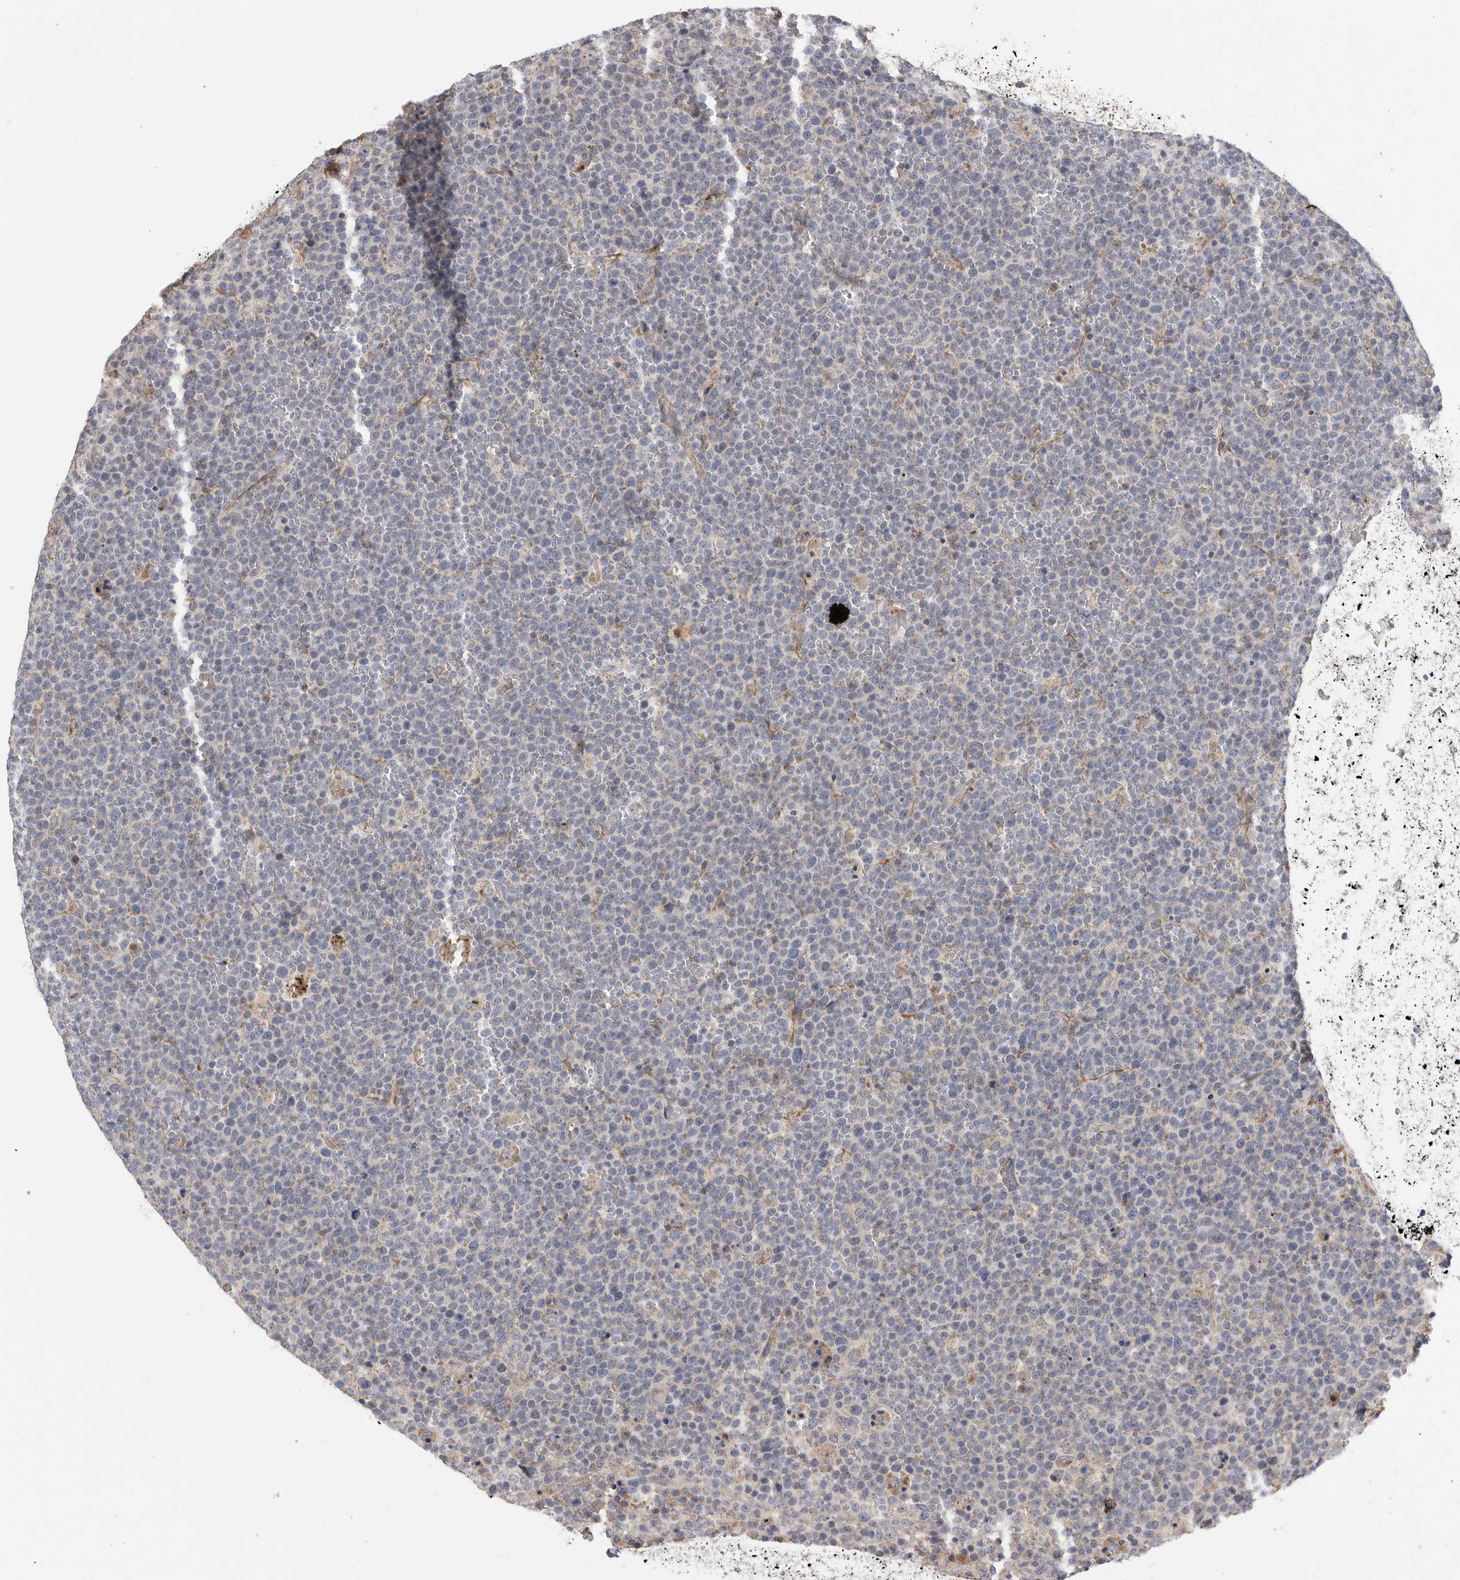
{"staining": {"intensity": "negative", "quantity": "none", "location": "none"}, "tissue": "lymphoma", "cell_type": "Tumor cells", "image_type": "cancer", "snomed": [{"axis": "morphology", "description": "Malignant lymphoma, non-Hodgkin's type, High grade"}, {"axis": "topography", "description": "Lymph node"}], "caption": "High magnification brightfield microscopy of lymphoma stained with DAB (3,3'-diaminobenzidine) (brown) and counterstained with hematoxylin (blue): tumor cells show no significant expression. The staining is performed using DAB brown chromogen with nuclei counter-stained in using hematoxylin.", "gene": "SDC3", "patient": {"sex": "male", "age": 61}}